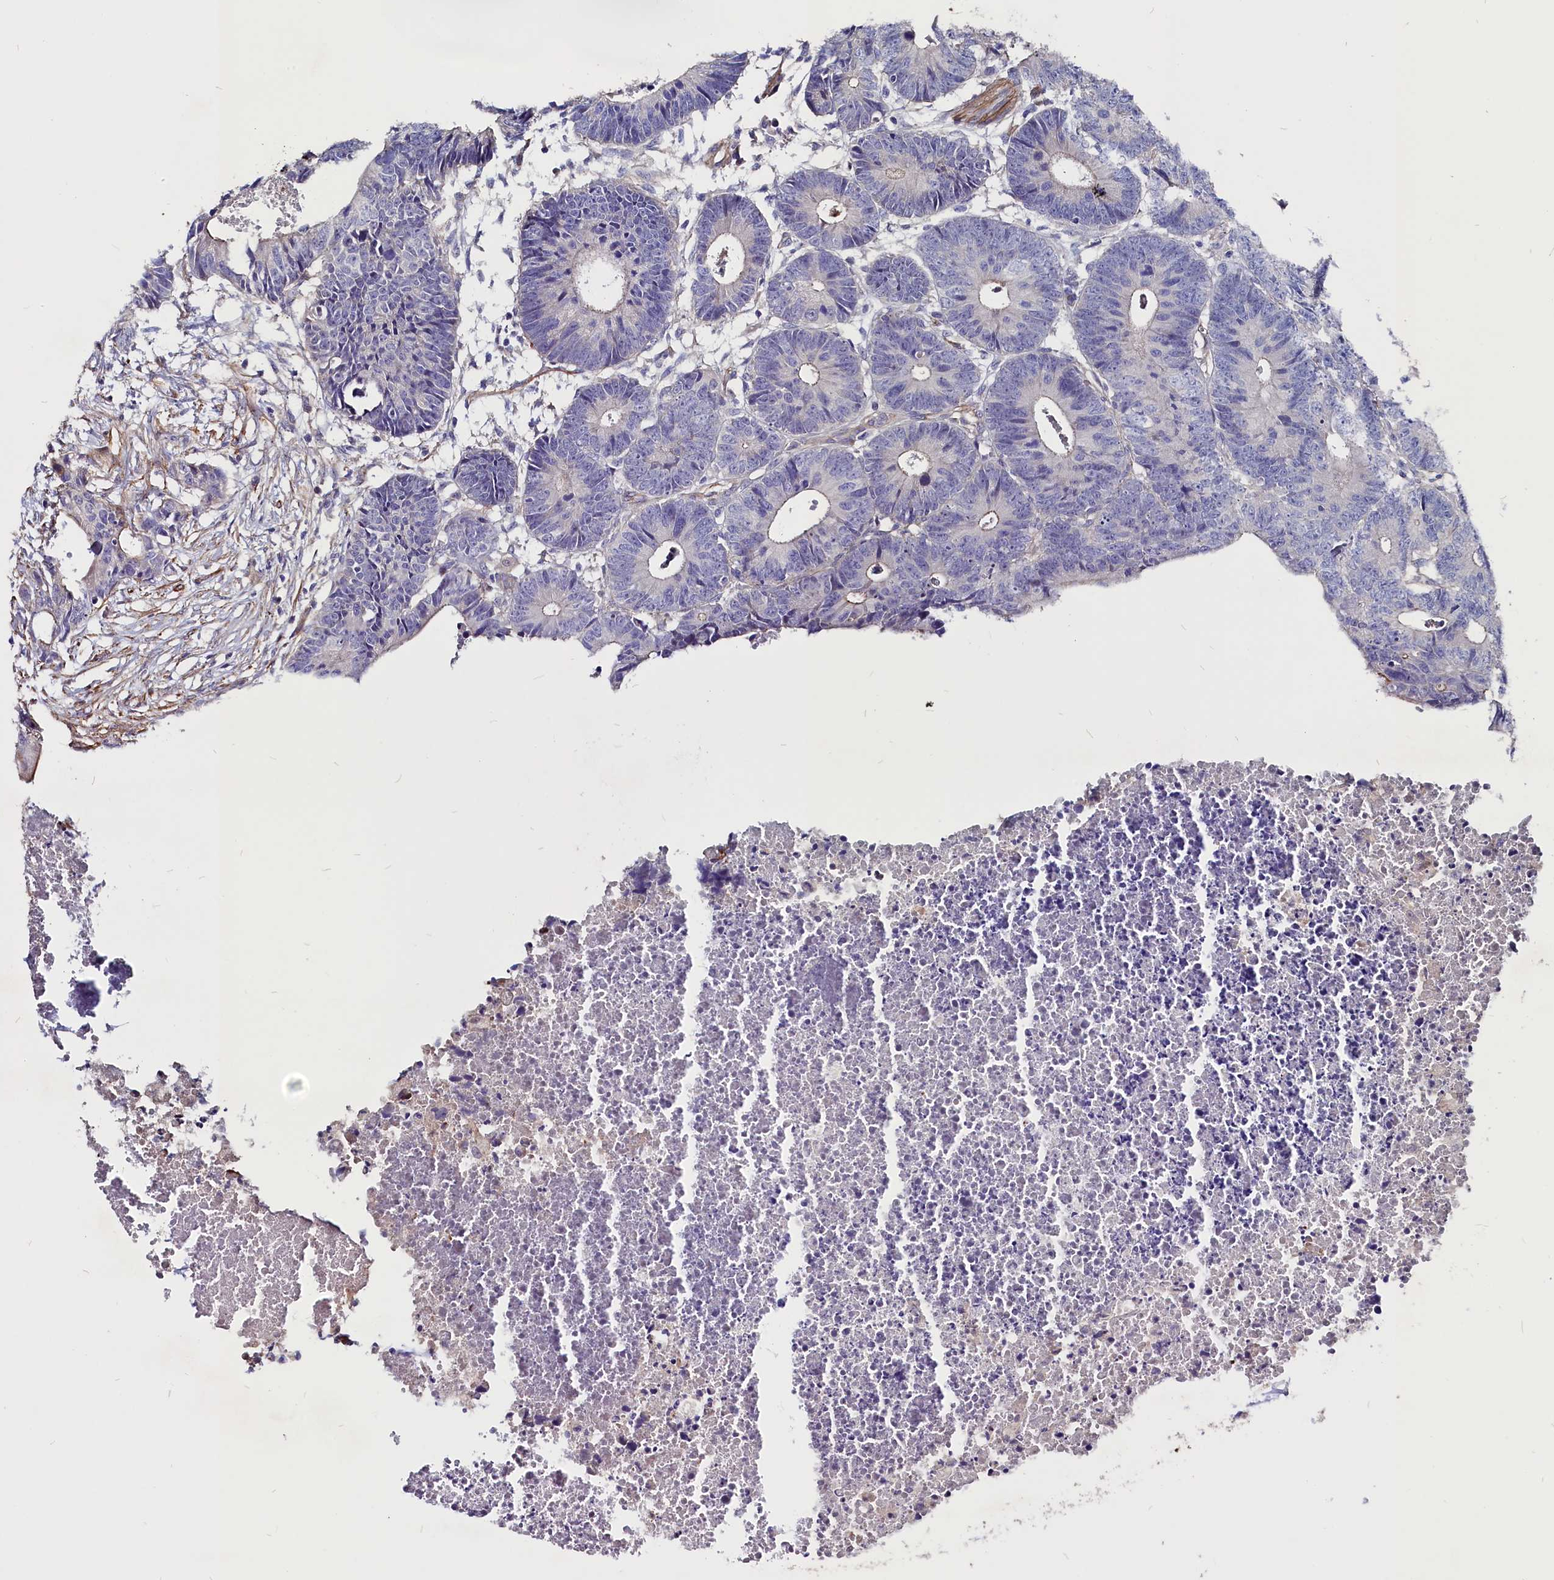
{"staining": {"intensity": "negative", "quantity": "none", "location": "none"}, "tissue": "colorectal cancer", "cell_type": "Tumor cells", "image_type": "cancer", "snomed": [{"axis": "morphology", "description": "Adenocarcinoma, NOS"}, {"axis": "topography", "description": "Colon"}], "caption": "IHC of colorectal cancer exhibits no expression in tumor cells.", "gene": "ZNF749", "patient": {"sex": "female", "age": 57}}